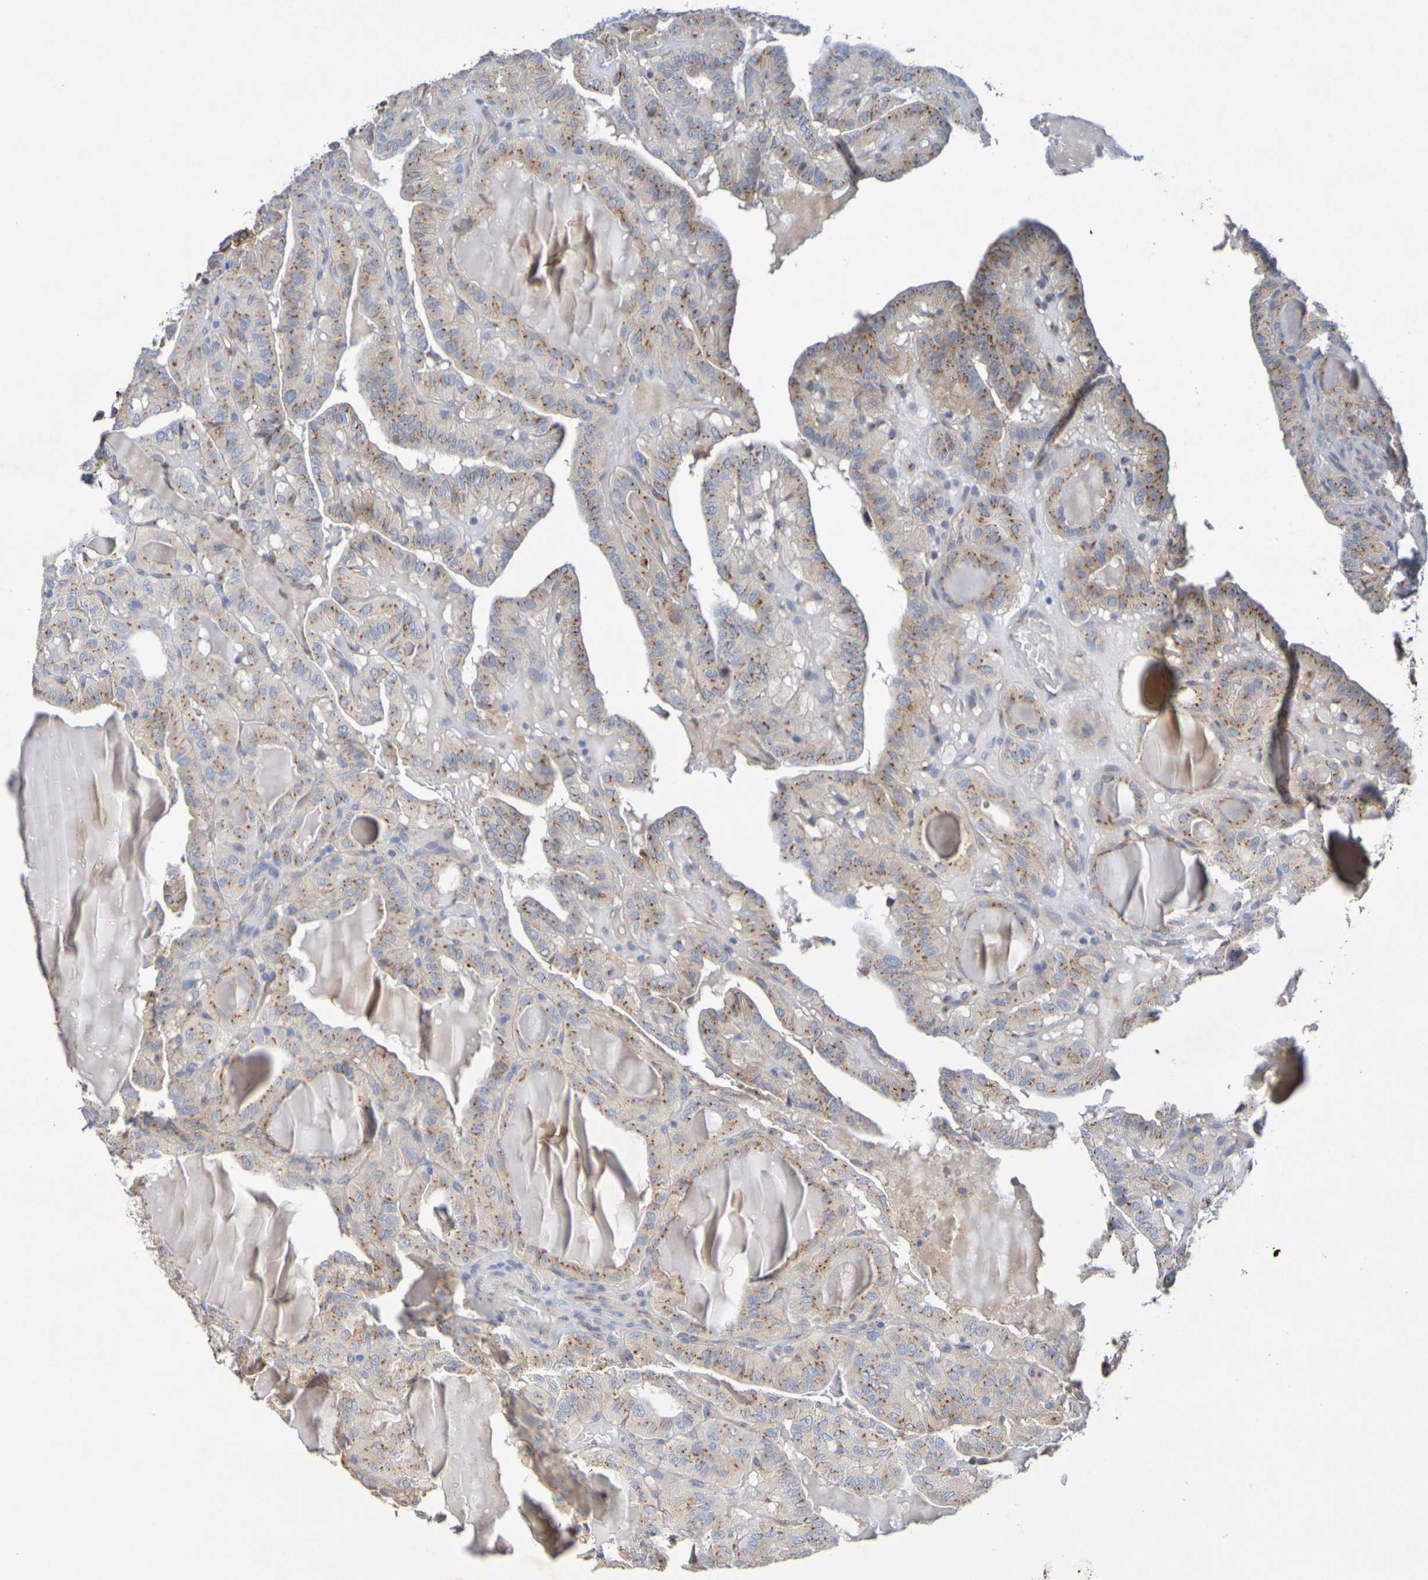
{"staining": {"intensity": "moderate", "quantity": ">75%", "location": "cytoplasmic/membranous"}, "tissue": "thyroid cancer", "cell_type": "Tumor cells", "image_type": "cancer", "snomed": [{"axis": "morphology", "description": "Papillary adenocarcinoma, NOS"}, {"axis": "topography", "description": "Thyroid gland"}], "caption": "About >75% of tumor cells in papillary adenocarcinoma (thyroid) exhibit moderate cytoplasmic/membranous protein positivity as visualized by brown immunohistochemical staining.", "gene": "DCP2", "patient": {"sex": "male", "age": 77}}